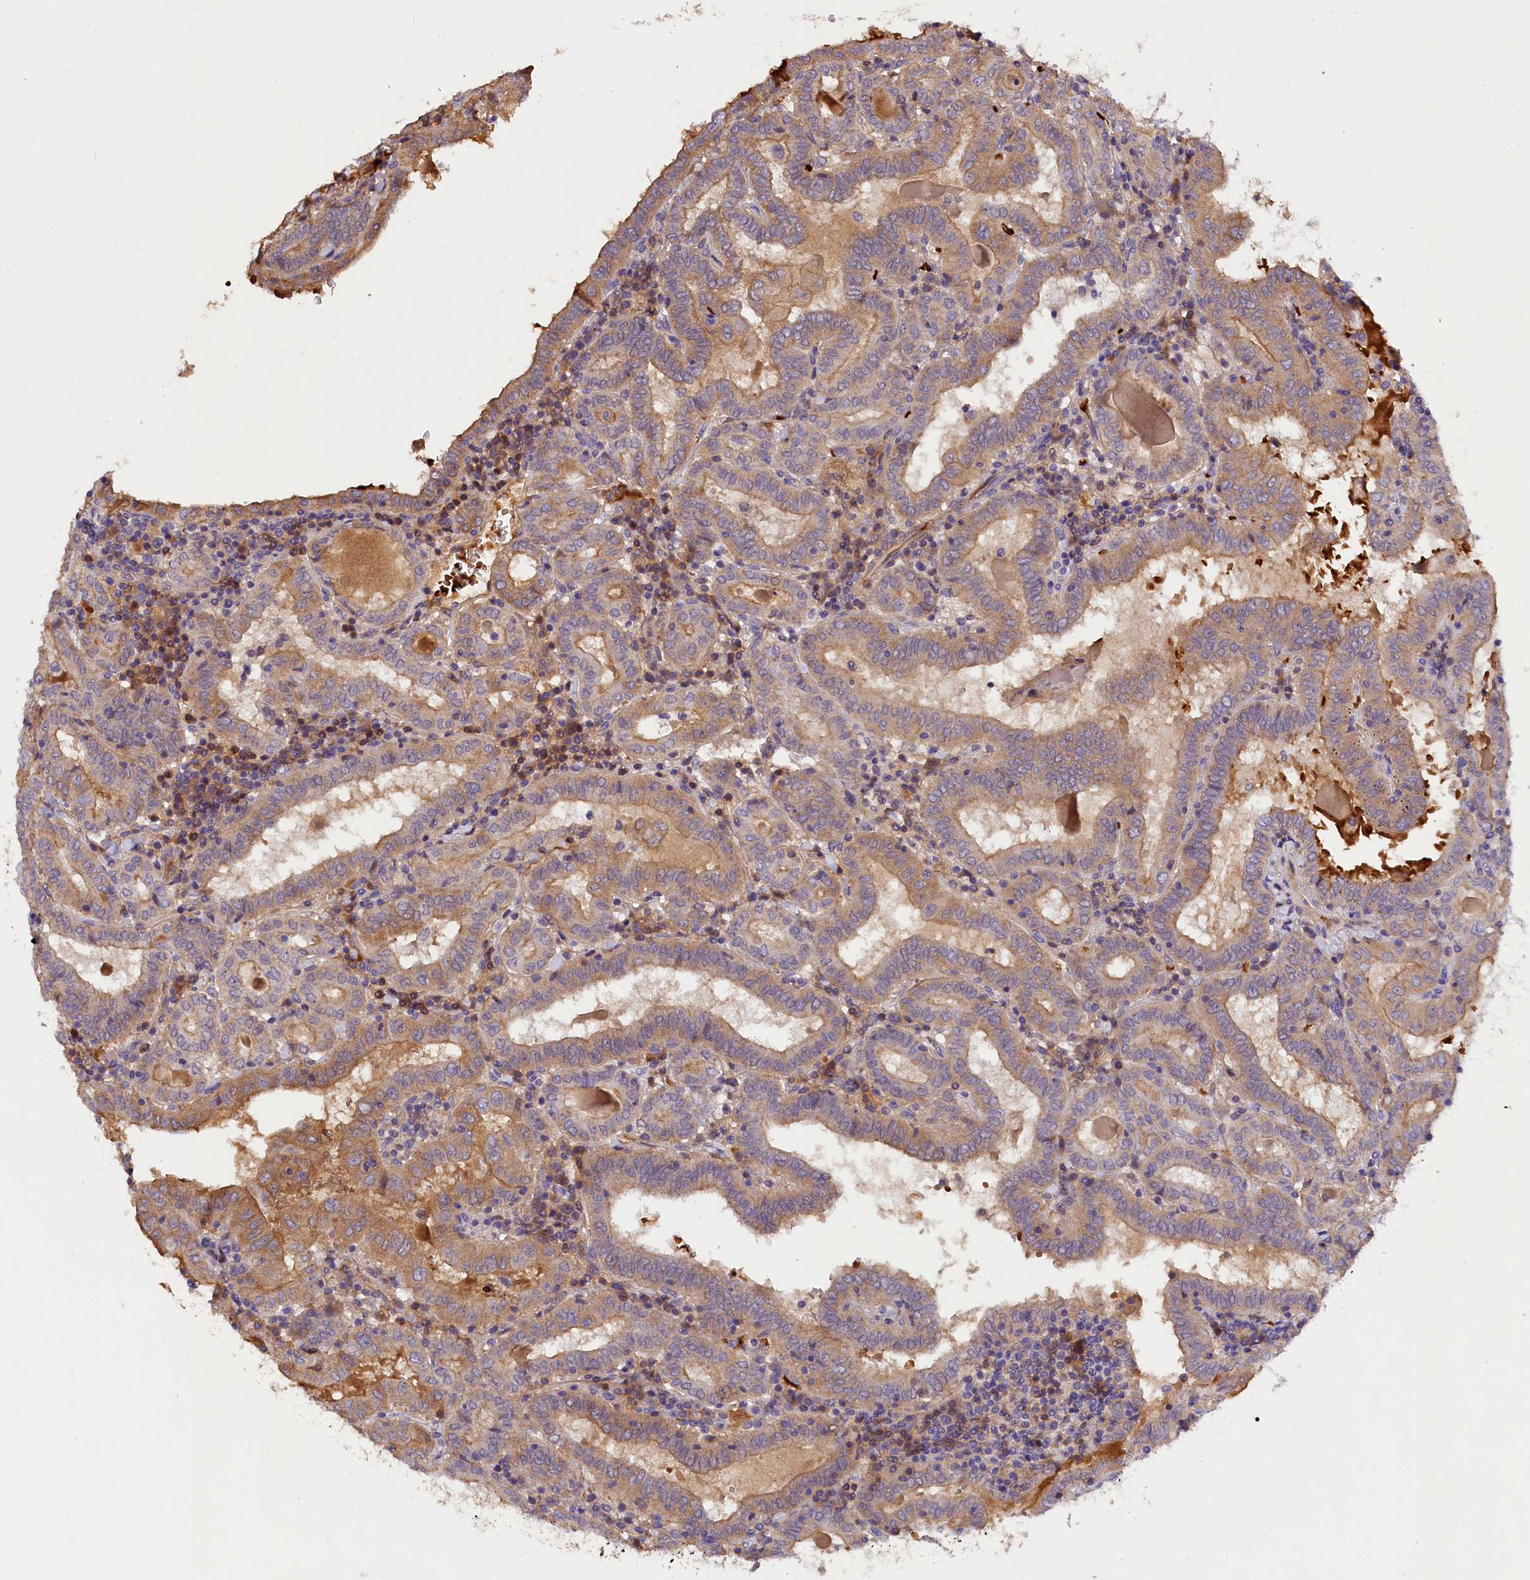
{"staining": {"intensity": "weak", "quantity": ">75%", "location": "cytoplasmic/membranous"}, "tissue": "thyroid cancer", "cell_type": "Tumor cells", "image_type": "cancer", "snomed": [{"axis": "morphology", "description": "Papillary adenocarcinoma, NOS"}, {"axis": "topography", "description": "Thyroid gland"}], "caption": "DAB (3,3'-diaminobenzidine) immunohistochemical staining of human thyroid cancer exhibits weak cytoplasmic/membranous protein staining in about >75% of tumor cells. The protein is shown in brown color, while the nuclei are stained blue.", "gene": "PHAF1", "patient": {"sex": "female", "age": 72}}